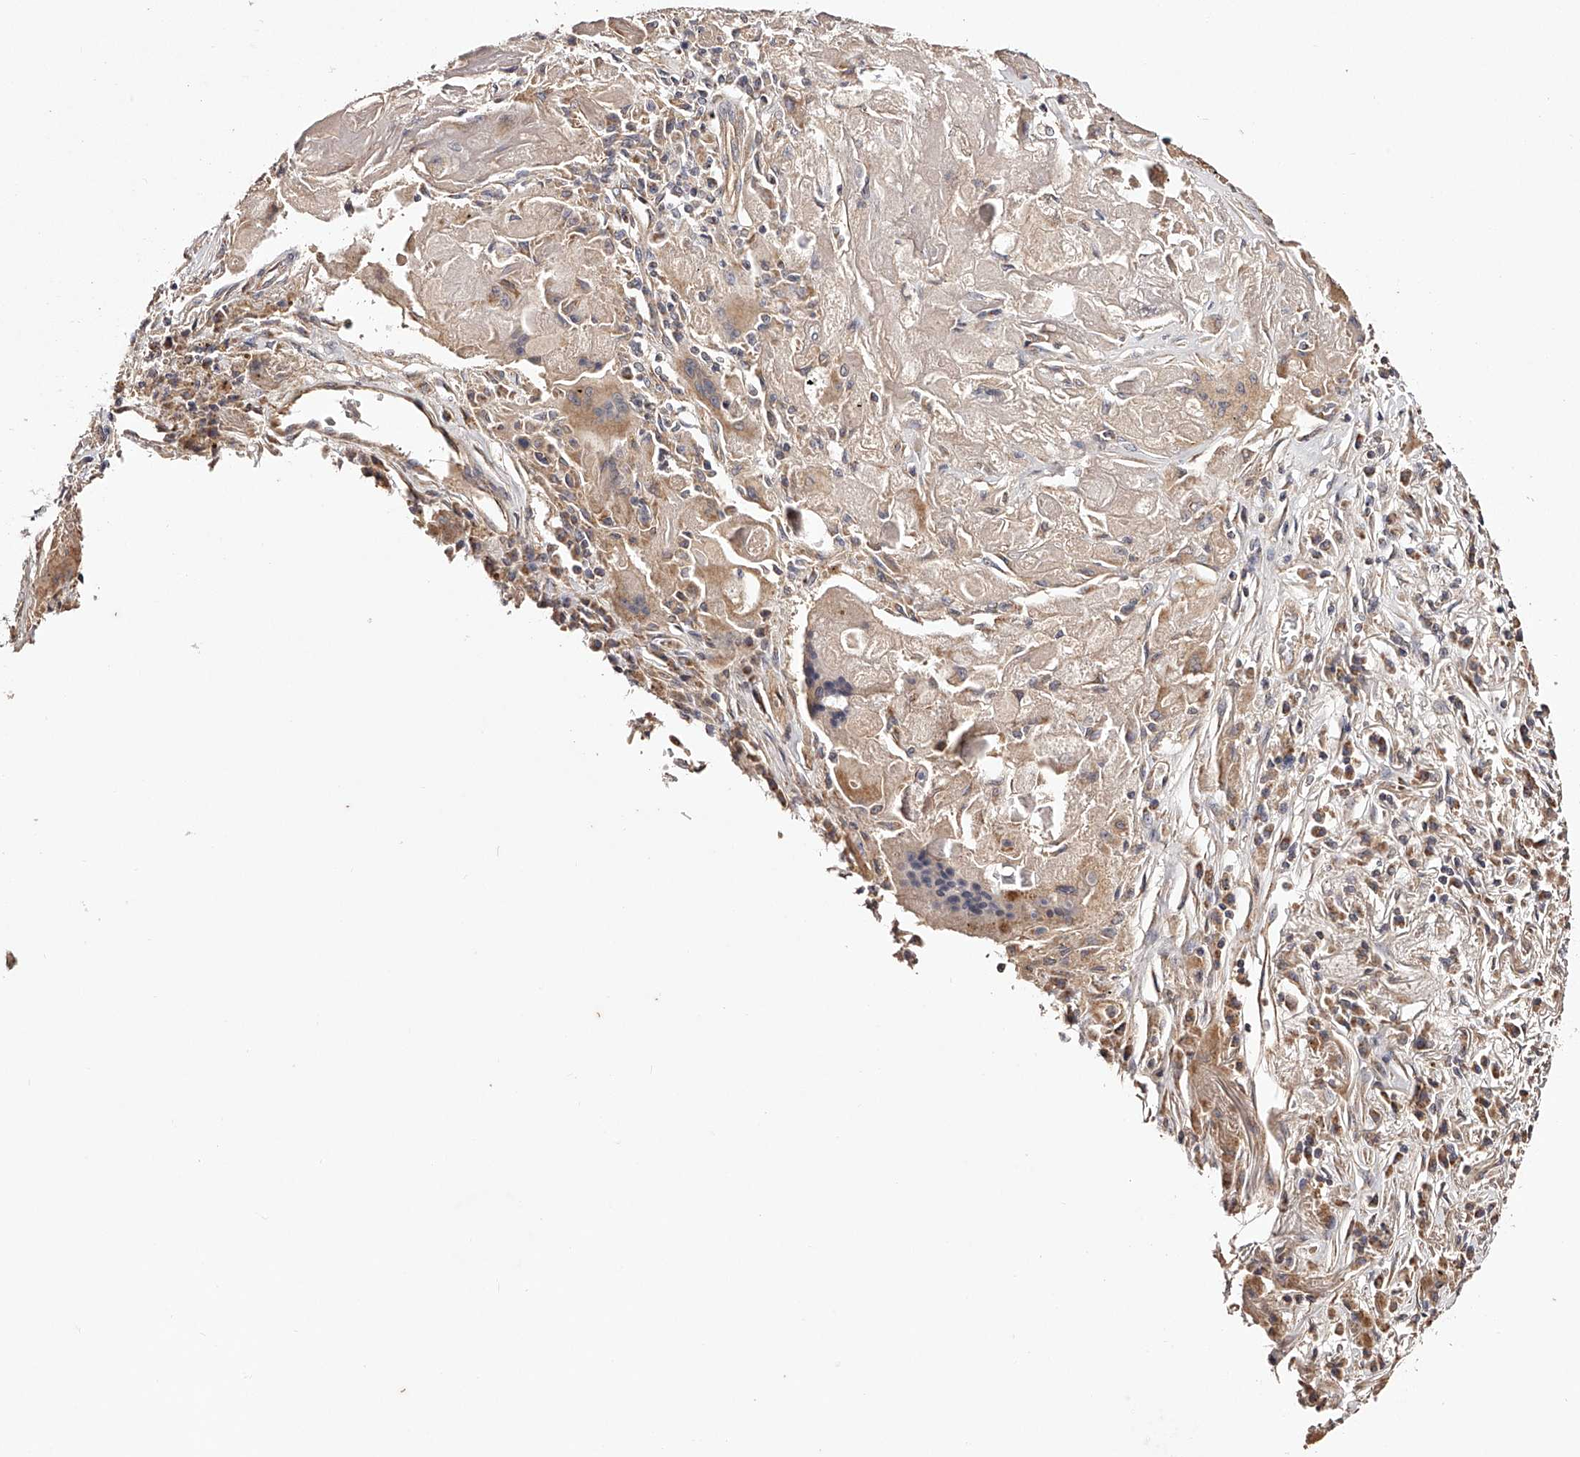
{"staining": {"intensity": "moderate", "quantity": ">75%", "location": "cytoplasmic/membranous"}, "tissue": "lung cancer", "cell_type": "Tumor cells", "image_type": "cancer", "snomed": [{"axis": "morphology", "description": "Squamous cell carcinoma, NOS"}, {"axis": "topography", "description": "Lung"}], "caption": "About >75% of tumor cells in lung cancer (squamous cell carcinoma) display moderate cytoplasmic/membranous protein positivity as visualized by brown immunohistochemical staining.", "gene": "USP21", "patient": {"sex": "male", "age": 61}}